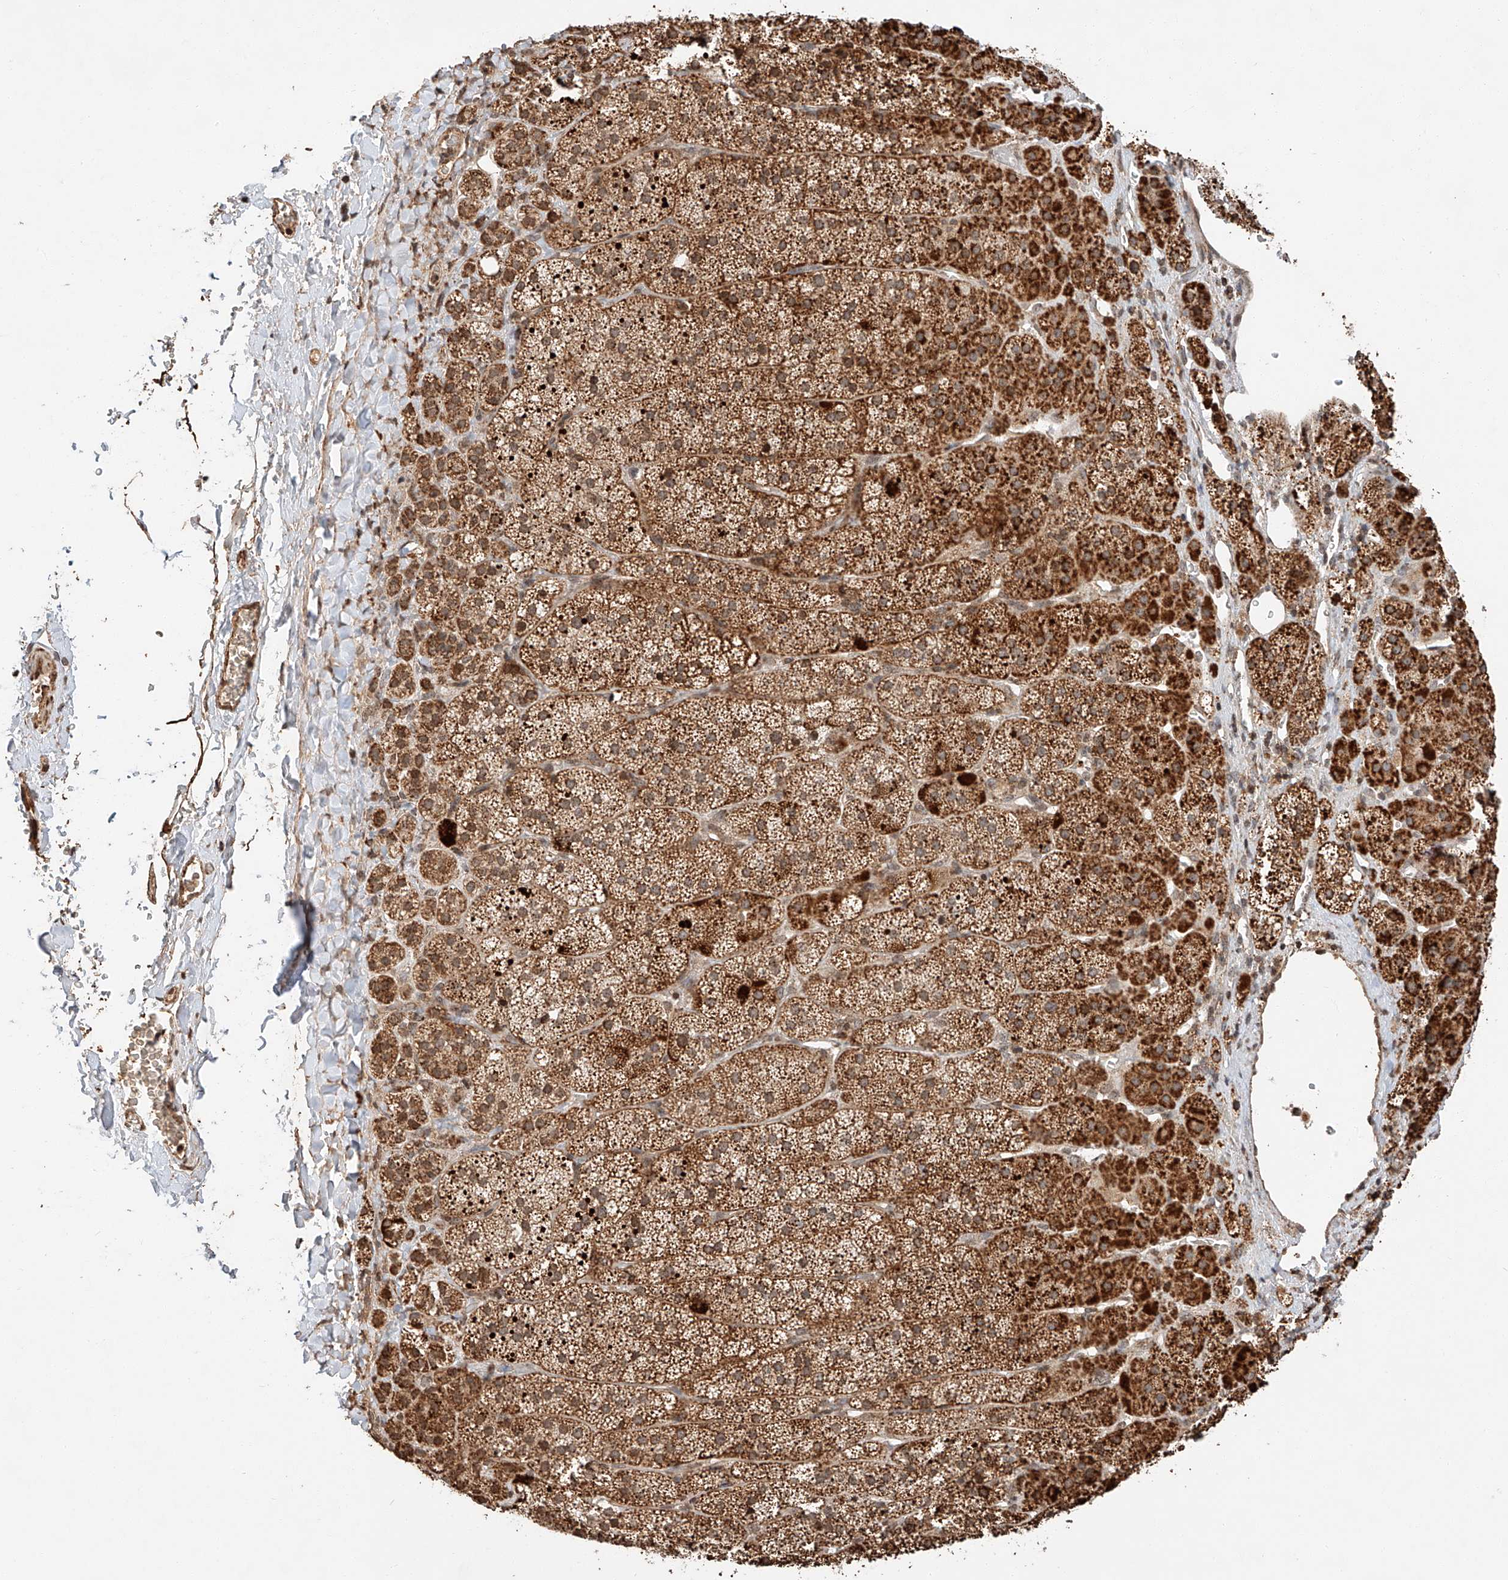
{"staining": {"intensity": "strong", "quantity": ">75%", "location": "cytoplasmic/membranous"}, "tissue": "adrenal gland", "cell_type": "Glandular cells", "image_type": "normal", "snomed": [{"axis": "morphology", "description": "Normal tissue, NOS"}, {"axis": "topography", "description": "Adrenal gland"}], "caption": "The image demonstrates staining of benign adrenal gland, revealing strong cytoplasmic/membranous protein staining (brown color) within glandular cells. Immunohistochemistry (ihc) stains the protein of interest in brown and the nuclei are stained blue.", "gene": "ARHGAP33", "patient": {"sex": "female", "age": 44}}